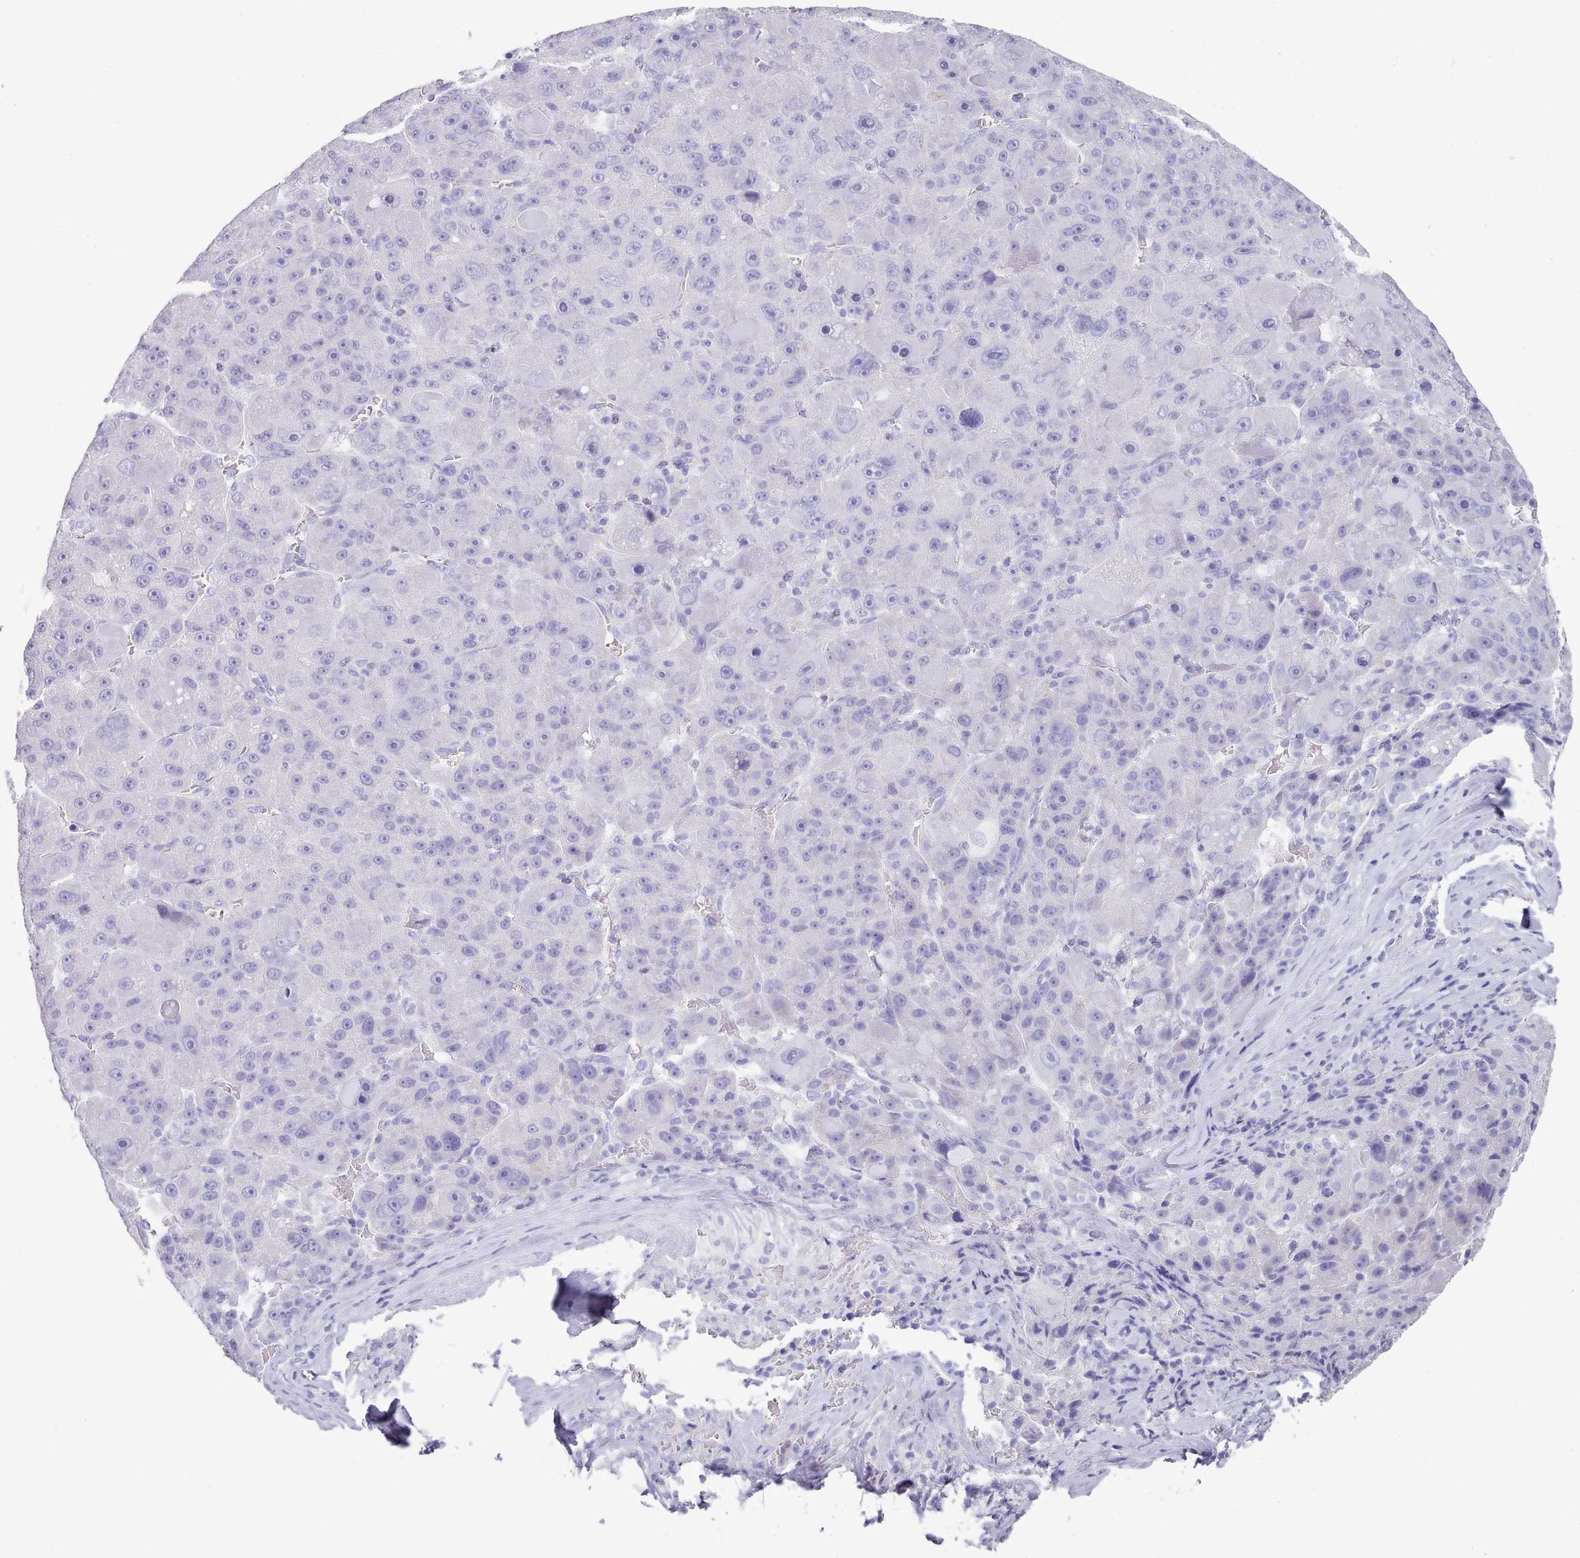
{"staining": {"intensity": "negative", "quantity": "none", "location": "none"}, "tissue": "liver cancer", "cell_type": "Tumor cells", "image_type": "cancer", "snomed": [{"axis": "morphology", "description": "Carcinoma, Hepatocellular, NOS"}, {"axis": "topography", "description": "Liver"}], "caption": "High magnification brightfield microscopy of liver cancer stained with DAB (3,3'-diaminobenzidine) (brown) and counterstained with hematoxylin (blue): tumor cells show no significant staining. The staining is performed using DAB brown chromogen with nuclei counter-stained in using hematoxylin.", "gene": "LRRC37A", "patient": {"sex": "male", "age": 76}}